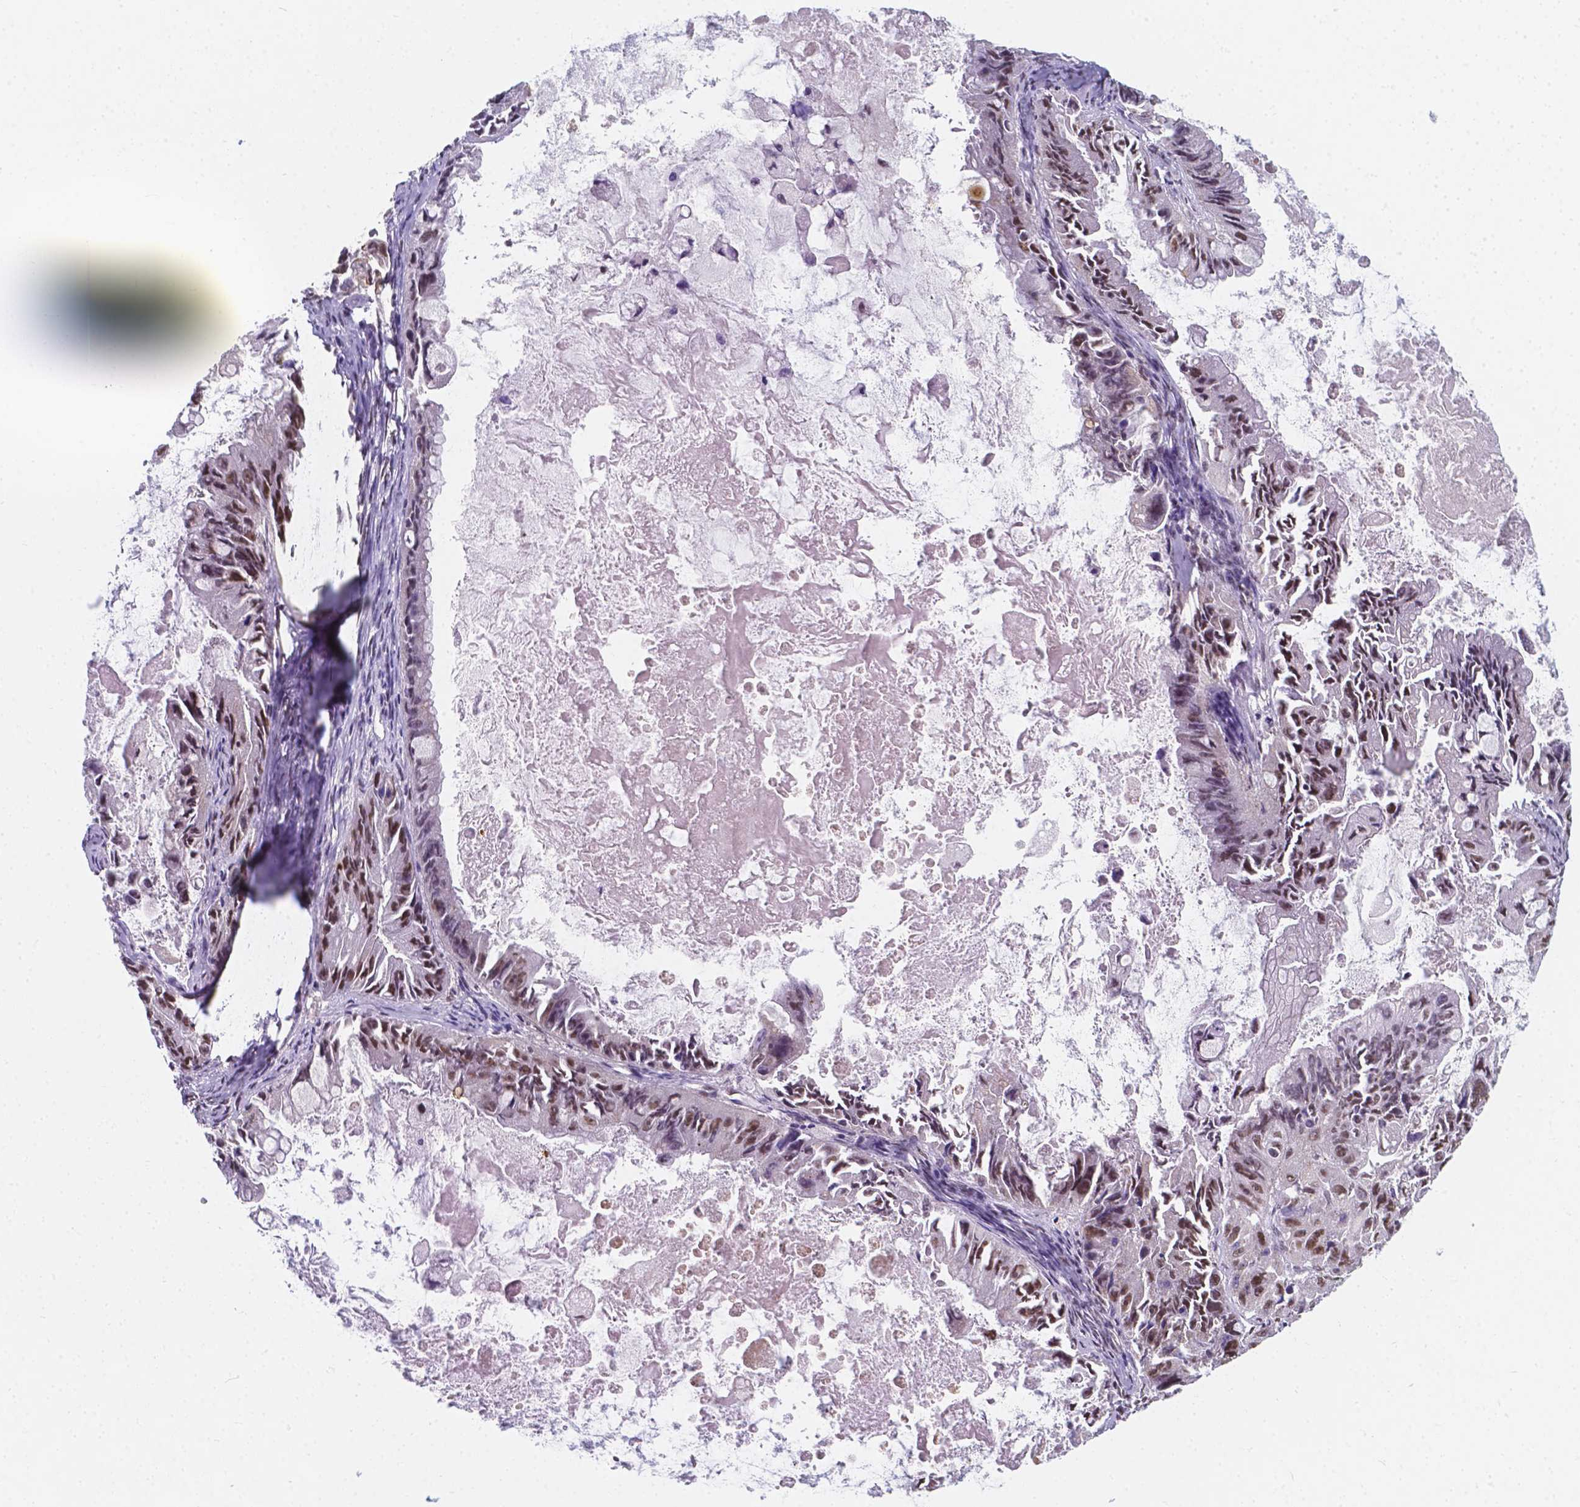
{"staining": {"intensity": "moderate", "quantity": "25%-75%", "location": "nuclear"}, "tissue": "ovarian cancer", "cell_type": "Tumor cells", "image_type": "cancer", "snomed": [{"axis": "morphology", "description": "Cystadenocarcinoma, mucinous, NOS"}, {"axis": "topography", "description": "Ovary"}], "caption": "This histopathology image displays mucinous cystadenocarcinoma (ovarian) stained with IHC to label a protein in brown. The nuclear of tumor cells show moderate positivity for the protein. Nuclei are counter-stained blue.", "gene": "BCAS2", "patient": {"sex": "female", "age": 61}}